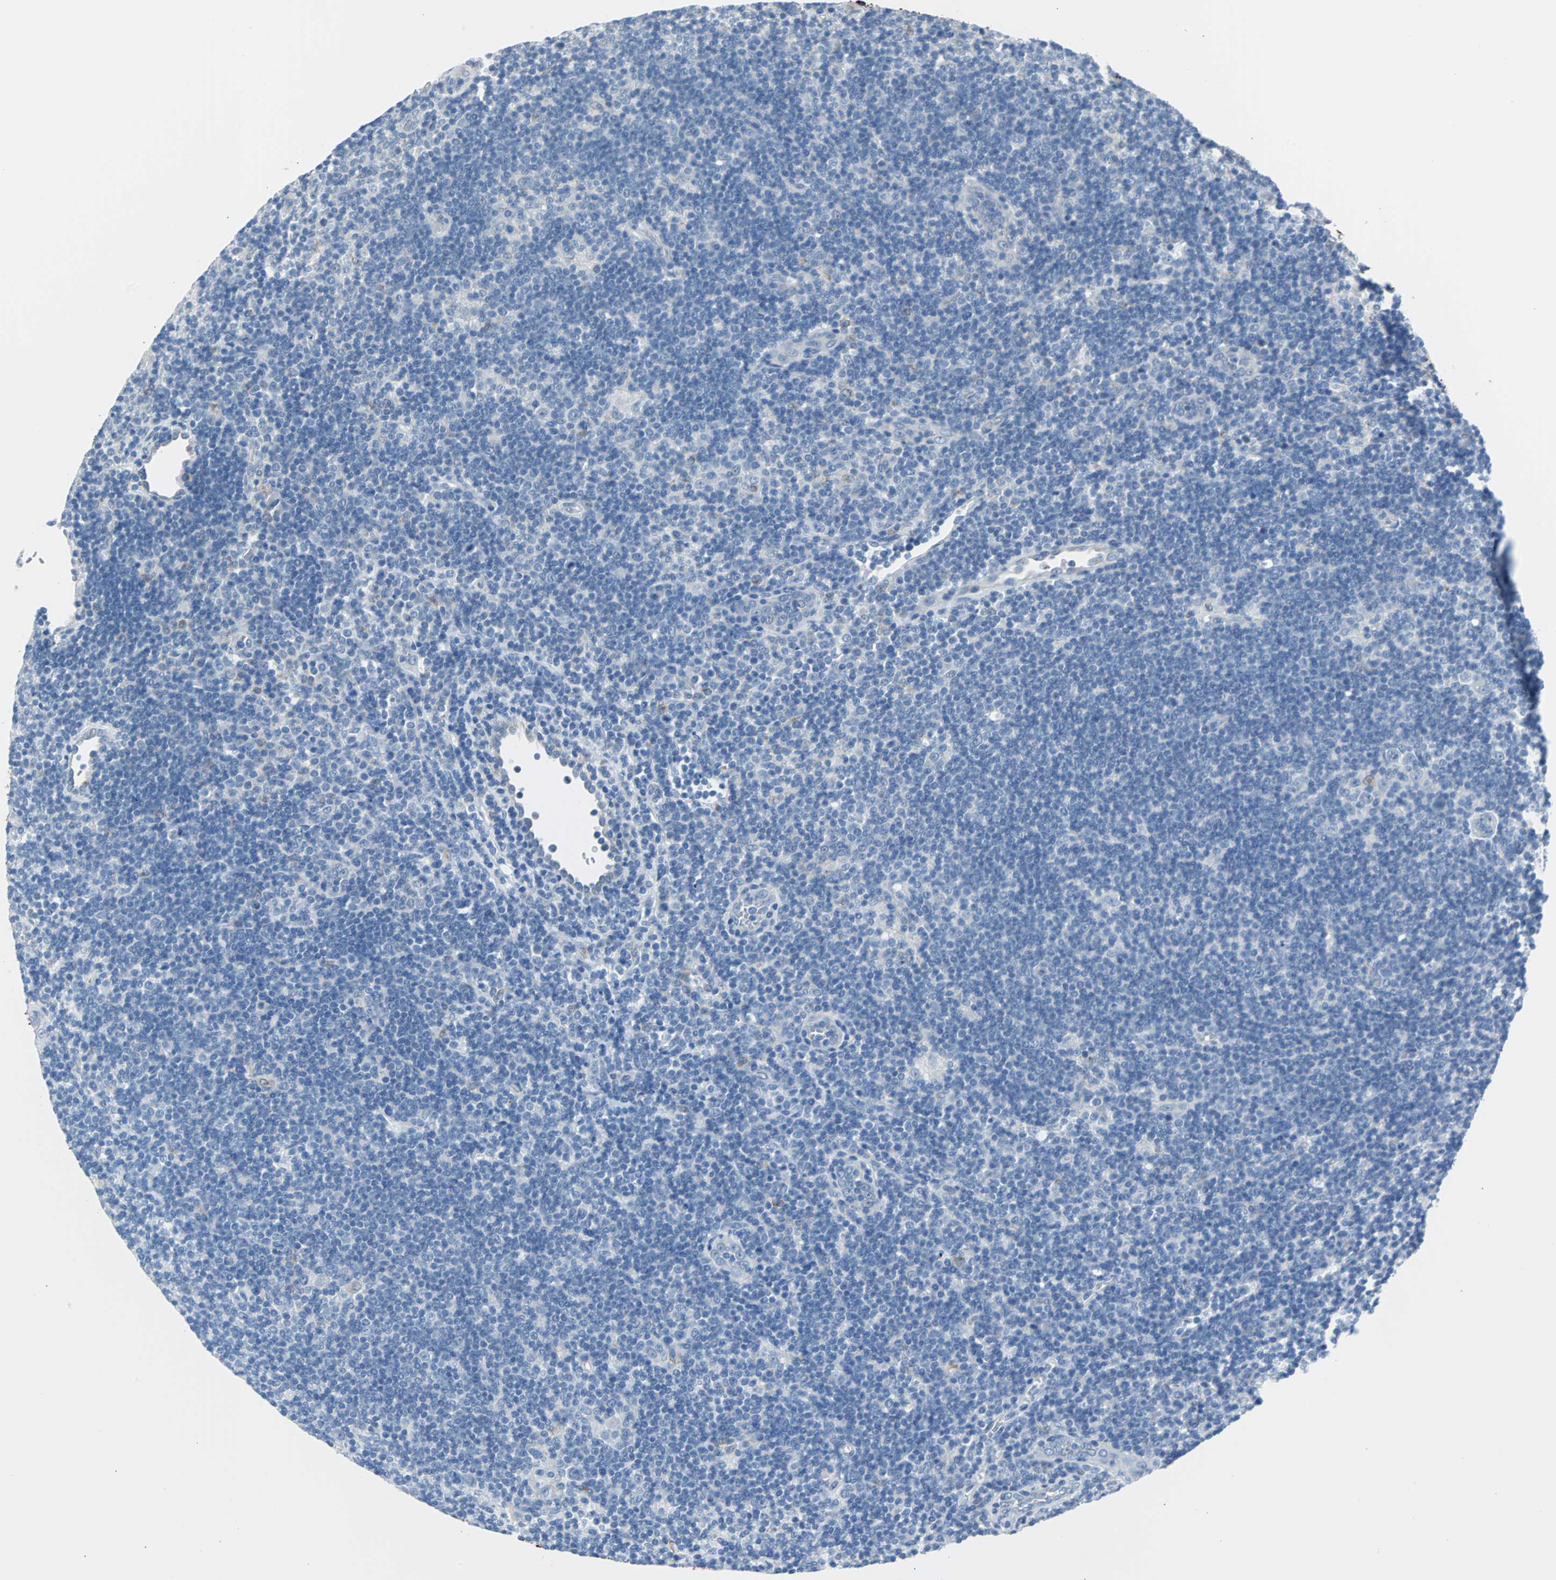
{"staining": {"intensity": "negative", "quantity": "none", "location": "none"}, "tissue": "lymphoma", "cell_type": "Tumor cells", "image_type": "cancer", "snomed": [{"axis": "morphology", "description": "Hodgkin's disease, NOS"}, {"axis": "topography", "description": "Lymph node"}], "caption": "An immunohistochemistry (IHC) photomicrograph of Hodgkin's disease is shown. There is no staining in tumor cells of Hodgkin's disease. (Stains: DAB (3,3'-diaminobenzidine) immunohistochemistry (IHC) with hematoxylin counter stain, Microscopy: brightfield microscopy at high magnification).", "gene": "KRT7", "patient": {"sex": "female", "age": 57}}